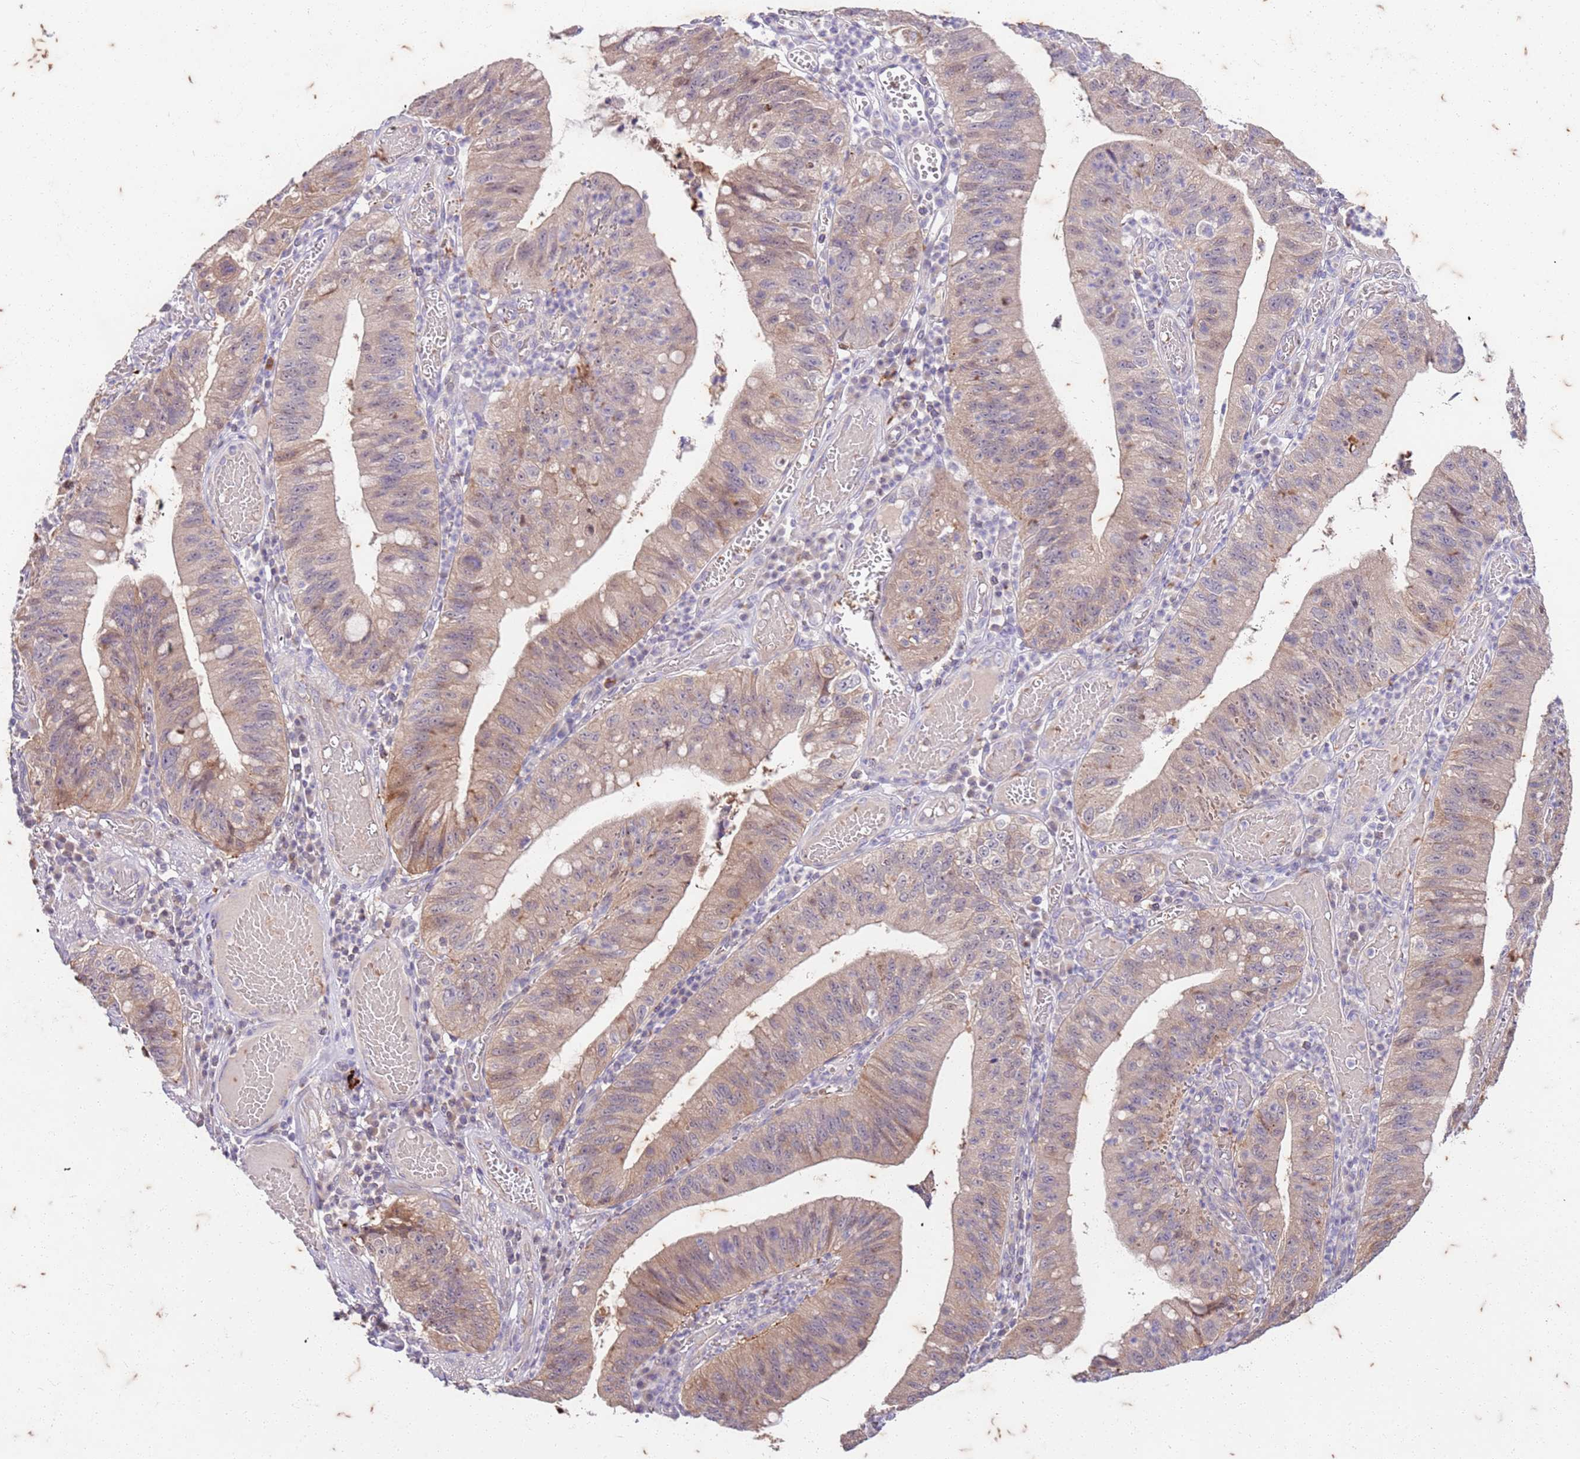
{"staining": {"intensity": "weak", "quantity": "25%-75%", "location": "cytoplasmic/membranous"}, "tissue": "stomach cancer", "cell_type": "Tumor cells", "image_type": "cancer", "snomed": [{"axis": "morphology", "description": "Adenocarcinoma, NOS"}, {"axis": "topography", "description": "Stomach"}], "caption": "A brown stain shows weak cytoplasmic/membranous expression of a protein in adenocarcinoma (stomach) tumor cells. The protein of interest is stained brown, and the nuclei are stained in blue (DAB (3,3'-diaminobenzidine) IHC with brightfield microscopy, high magnification).", "gene": "RAPGEF3", "patient": {"sex": "male", "age": 59}}